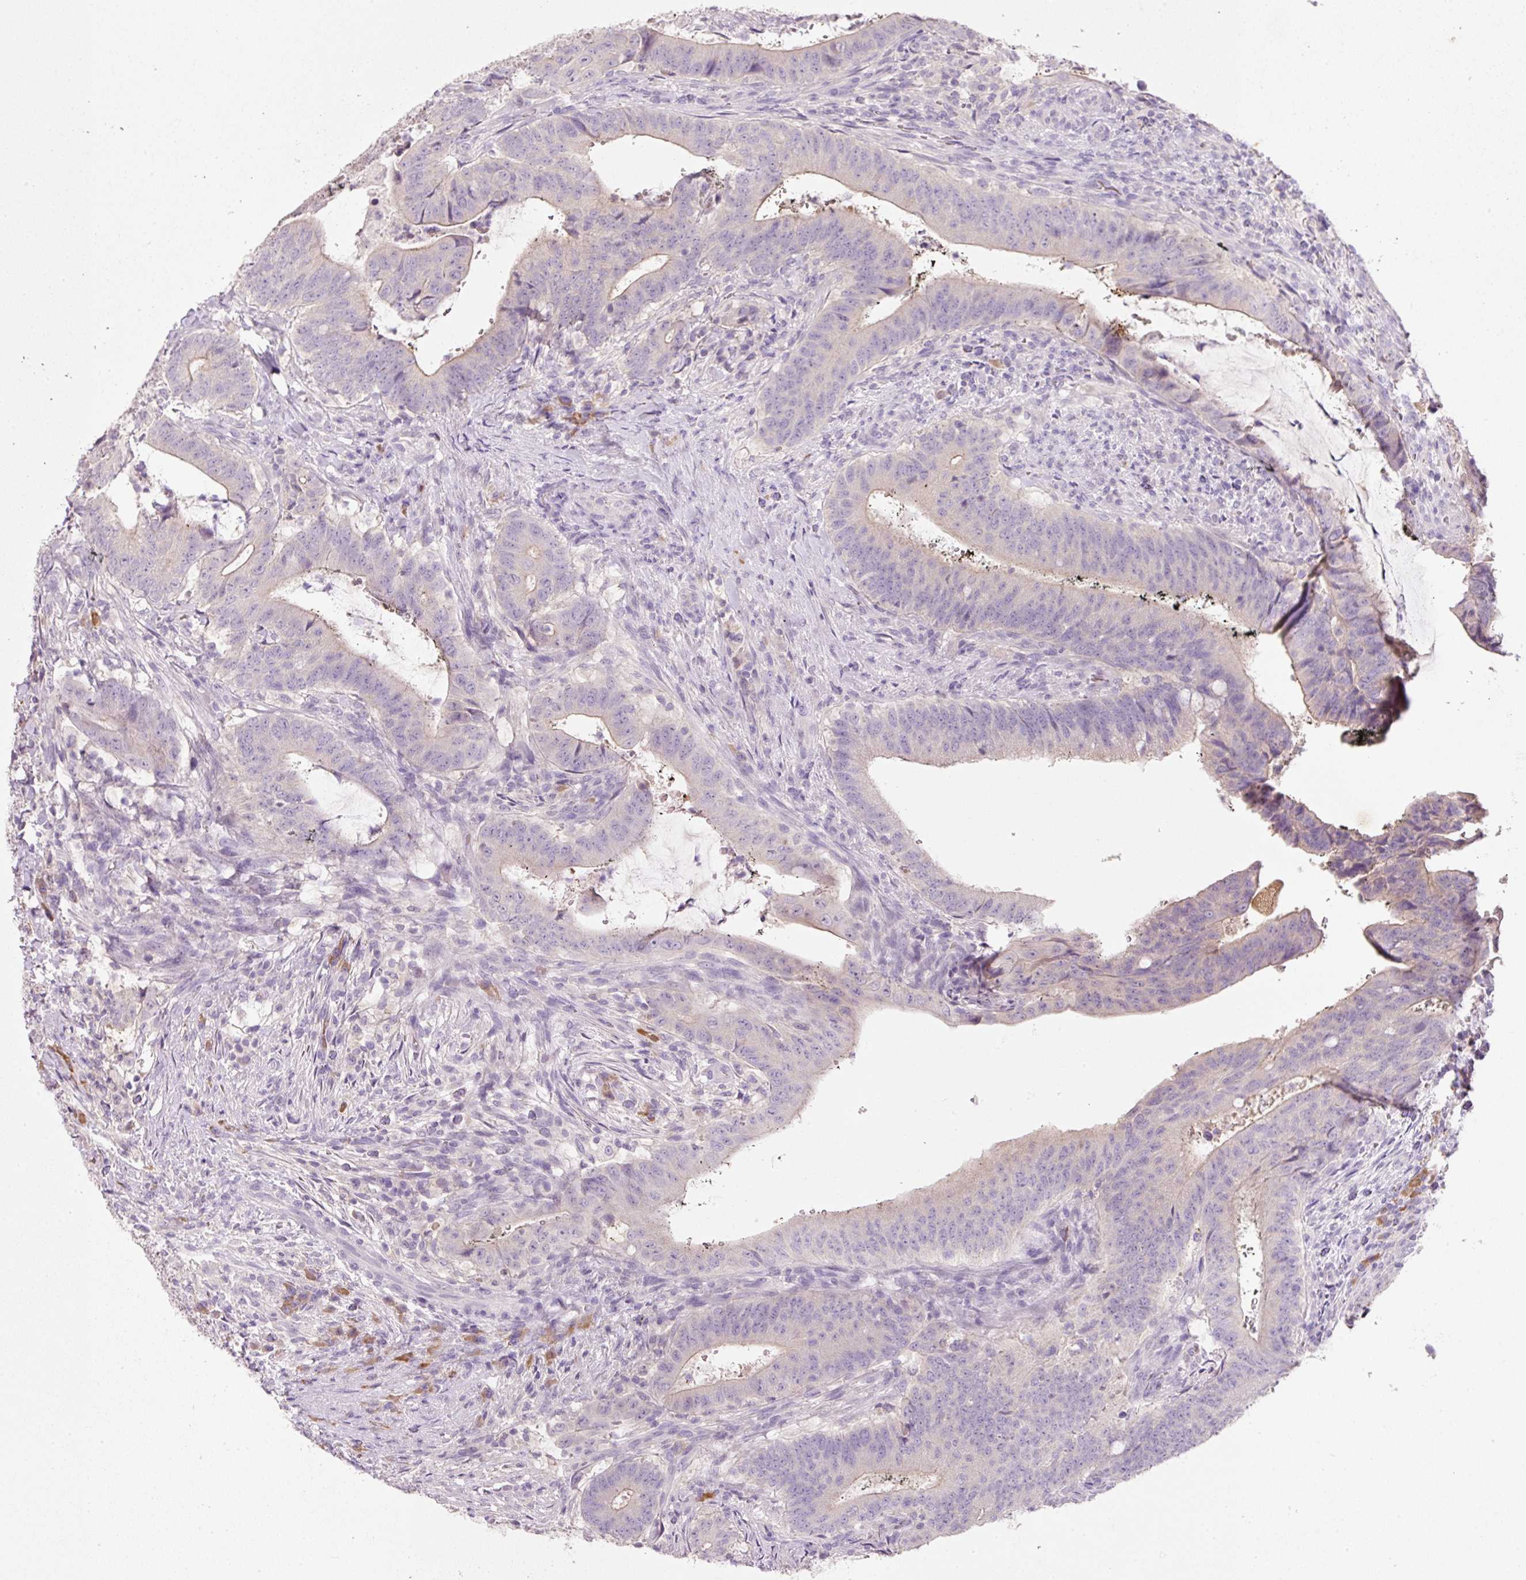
{"staining": {"intensity": "weak", "quantity": "<25%", "location": "cytoplasmic/membranous"}, "tissue": "colorectal cancer", "cell_type": "Tumor cells", "image_type": "cancer", "snomed": [{"axis": "morphology", "description": "Adenocarcinoma, NOS"}, {"axis": "topography", "description": "Colon"}], "caption": "Immunohistochemical staining of colorectal cancer (adenocarcinoma) exhibits no significant expression in tumor cells. The staining is performed using DAB (3,3'-diaminobenzidine) brown chromogen with nuclei counter-stained in using hematoxylin.", "gene": "TENT5C", "patient": {"sex": "female", "age": 43}}